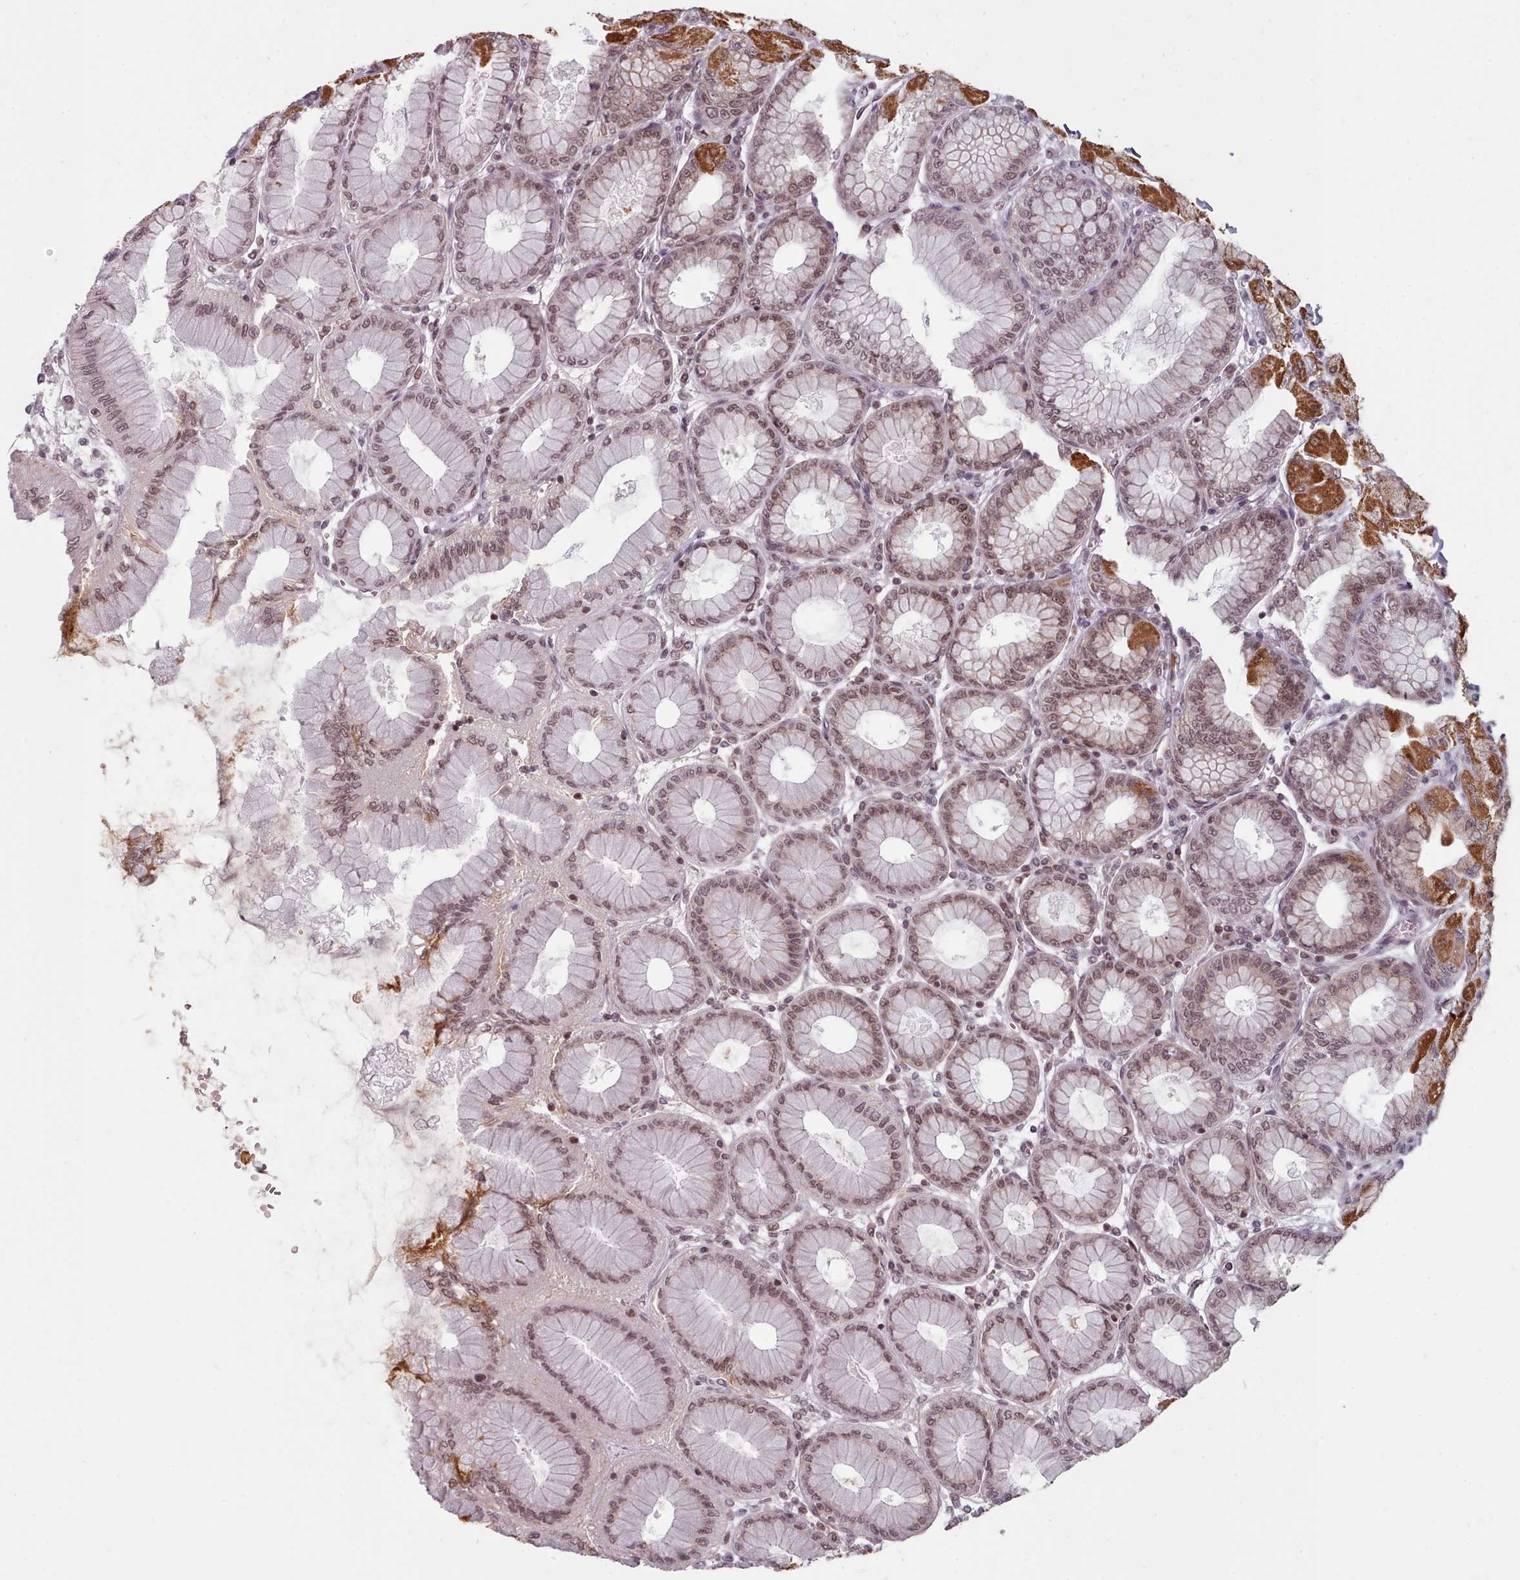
{"staining": {"intensity": "strong", "quantity": "25%-75%", "location": "cytoplasmic/membranous,nuclear"}, "tissue": "stomach", "cell_type": "Glandular cells", "image_type": "normal", "snomed": [{"axis": "morphology", "description": "Normal tissue, NOS"}, {"axis": "topography", "description": "Stomach, upper"}], "caption": "Glandular cells exhibit high levels of strong cytoplasmic/membranous,nuclear expression in approximately 25%-75% of cells in normal human stomach.", "gene": "SRSF9", "patient": {"sex": "female", "age": 56}}